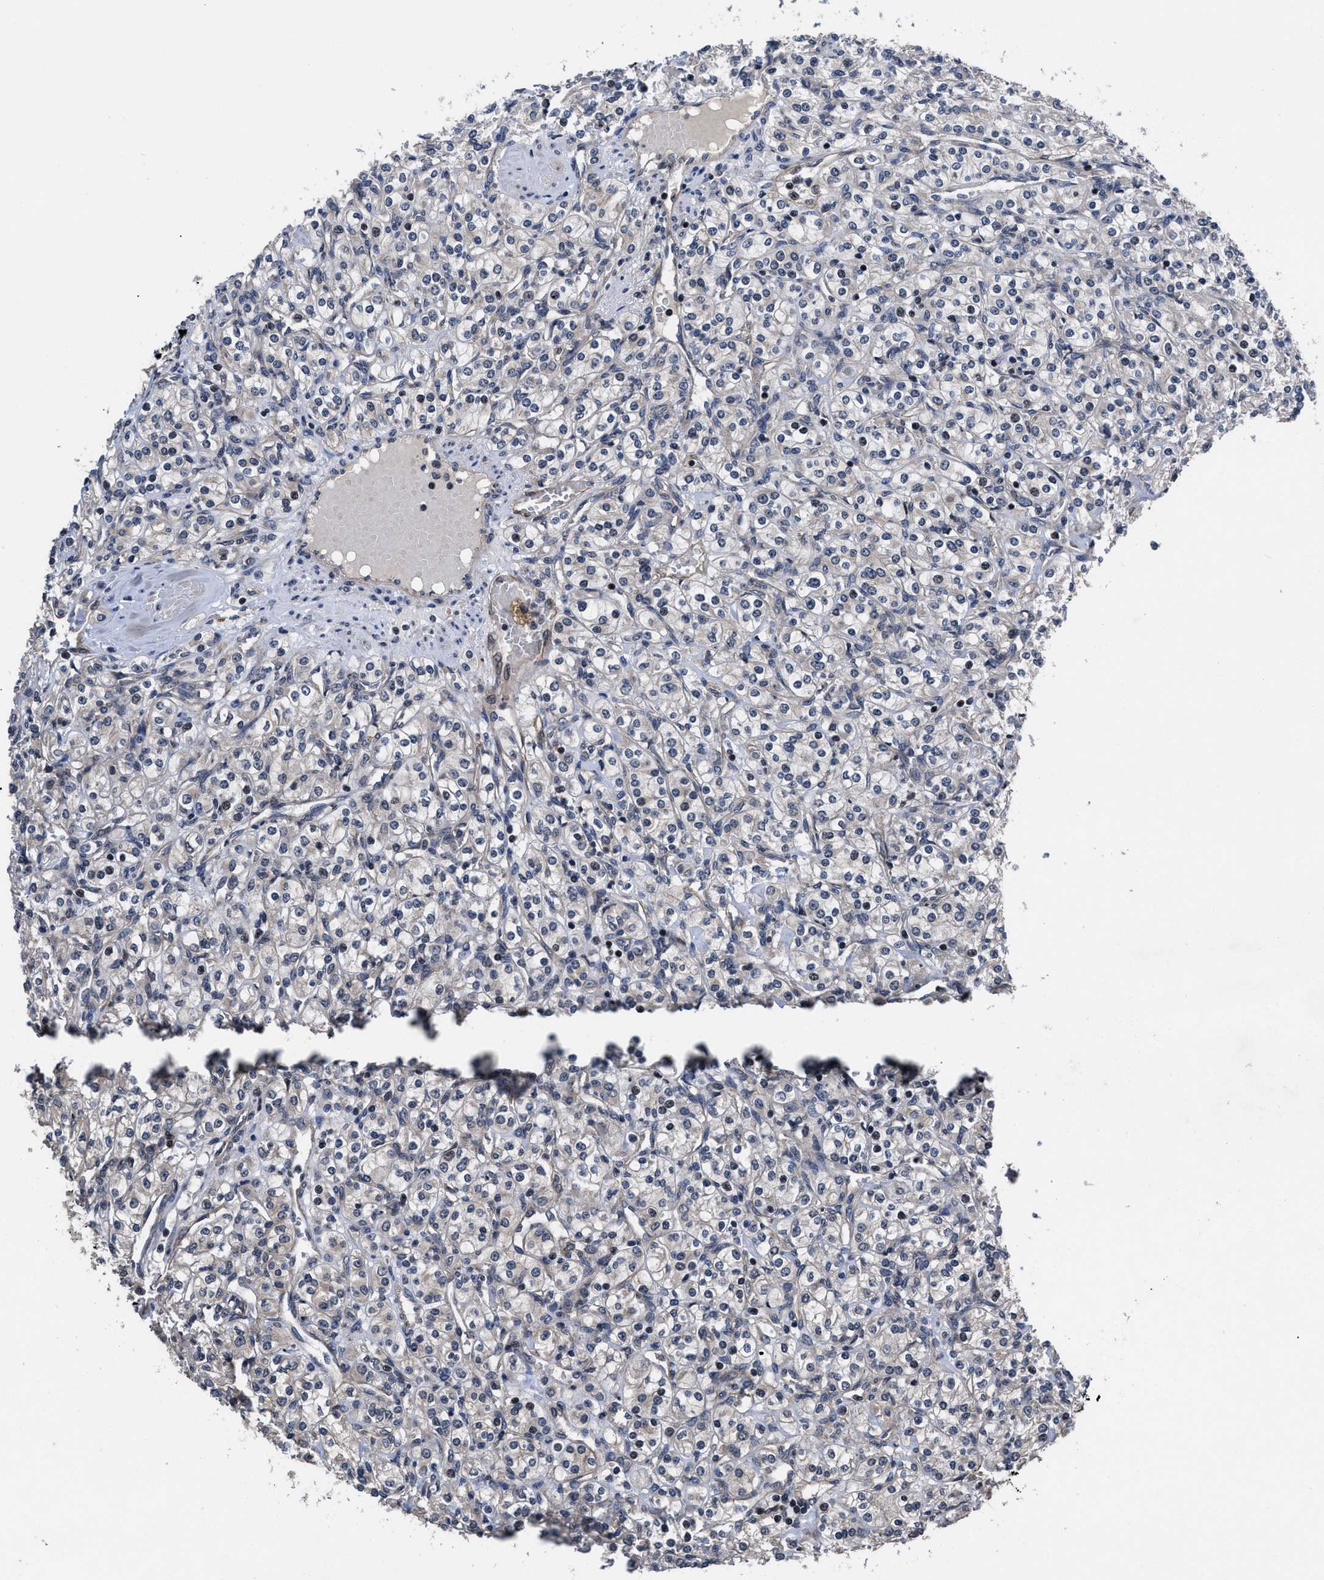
{"staining": {"intensity": "negative", "quantity": "none", "location": "none"}, "tissue": "renal cancer", "cell_type": "Tumor cells", "image_type": "cancer", "snomed": [{"axis": "morphology", "description": "Adenocarcinoma, NOS"}, {"axis": "topography", "description": "Kidney"}], "caption": "Protein analysis of renal cancer demonstrates no significant staining in tumor cells.", "gene": "DNAJC14", "patient": {"sex": "male", "age": 77}}